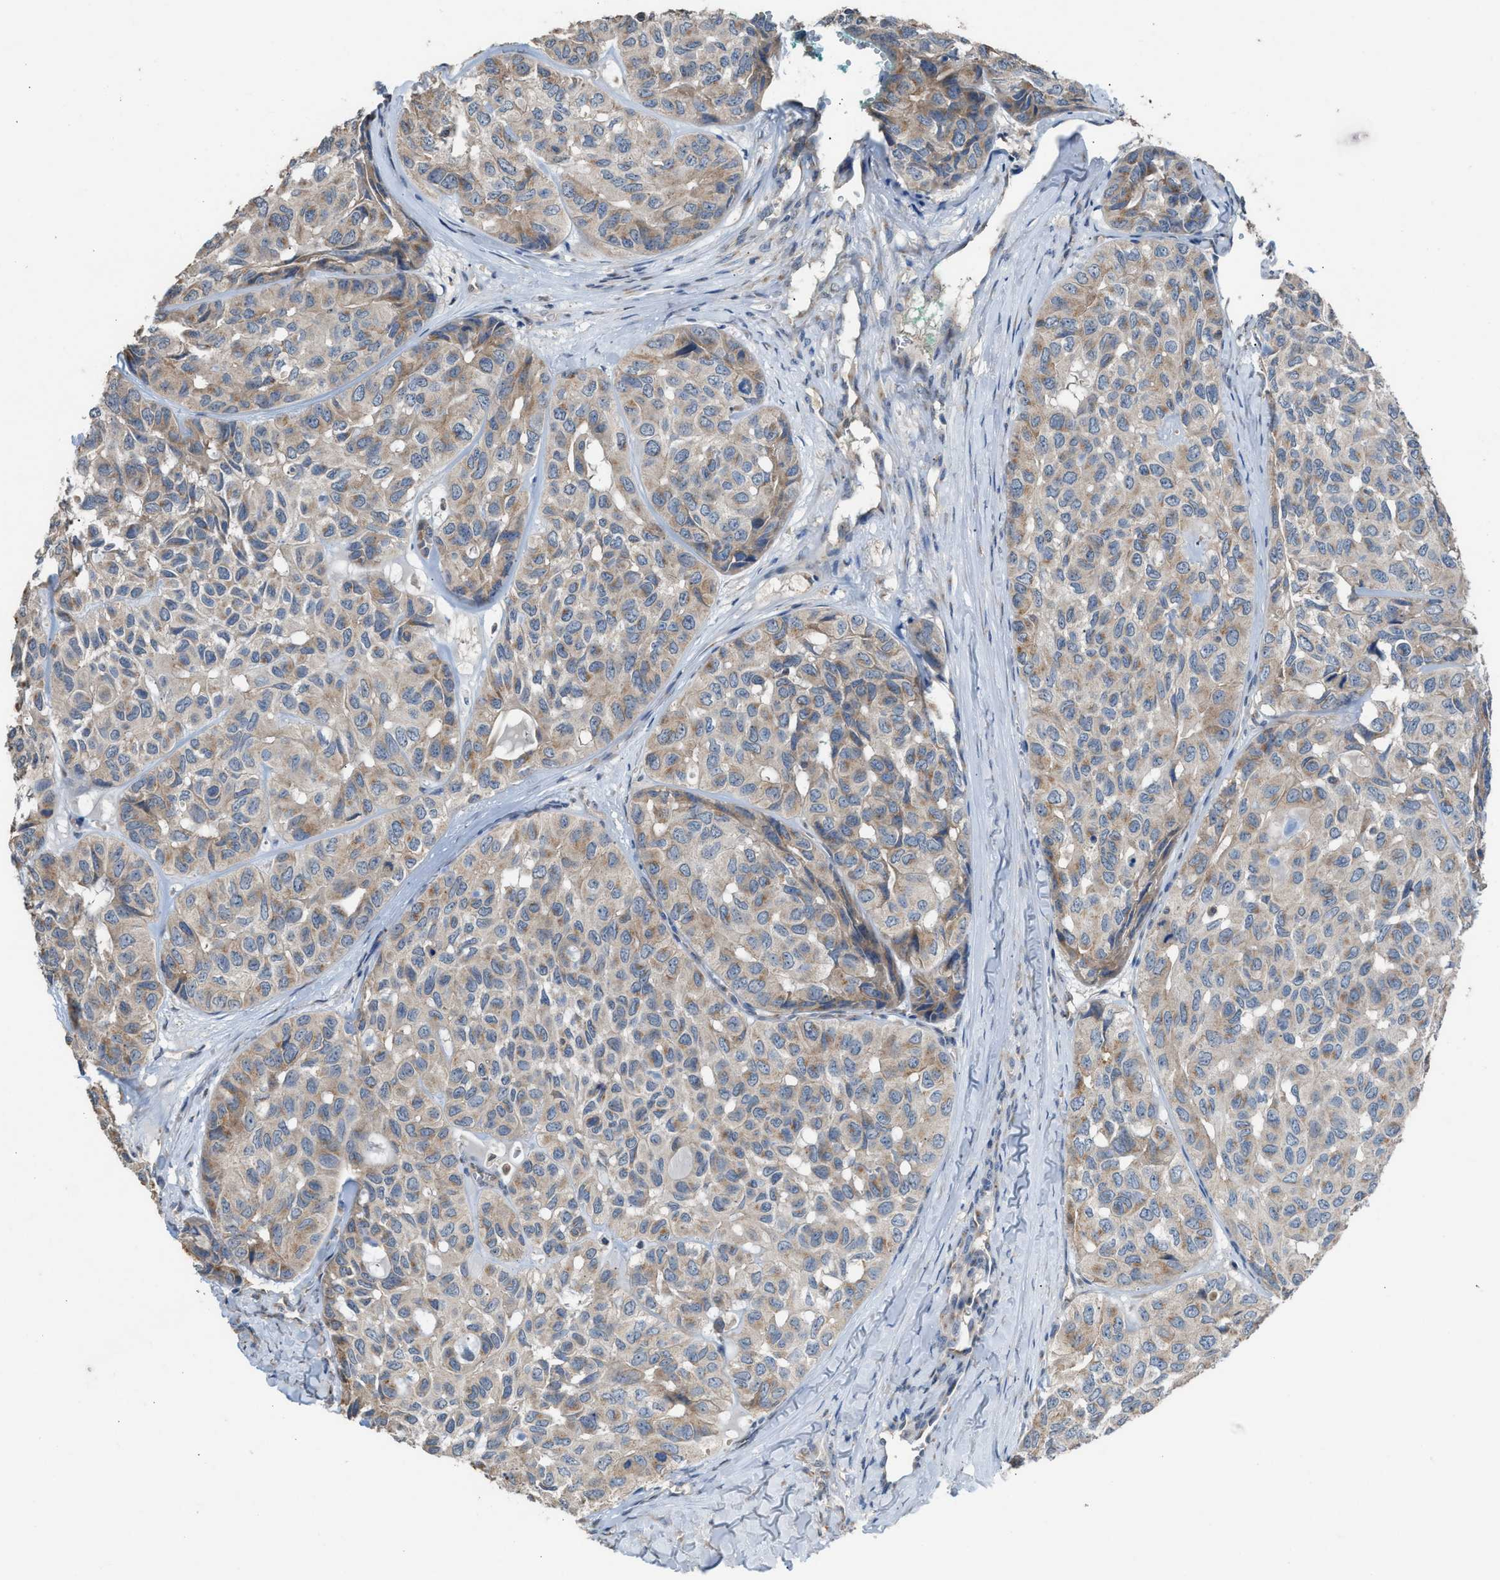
{"staining": {"intensity": "weak", "quantity": ">75%", "location": "cytoplasmic/membranous"}, "tissue": "head and neck cancer", "cell_type": "Tumor cells", "image_type": "cancer", "snomed": [{"axis": "morphology", "description": "Adenocarcinoma, NOS"}, {"axis": "topography", "description": "Salivary gland, NOS"}, {"axis": "topography", "description": "Head-Neck"}], "caption": "An image of human head and neck cancer stained for a protein shows weak cytoplasmic/membranous brown staining in tumor cells. (Stains: DAB (3,3'-diaminobenzidine) in brown, nuclei in blue, Microscopy: brightfield microscopy at high magnification).", "gene": "TPK1", "patient": {"sex": "female", "age": 76}}